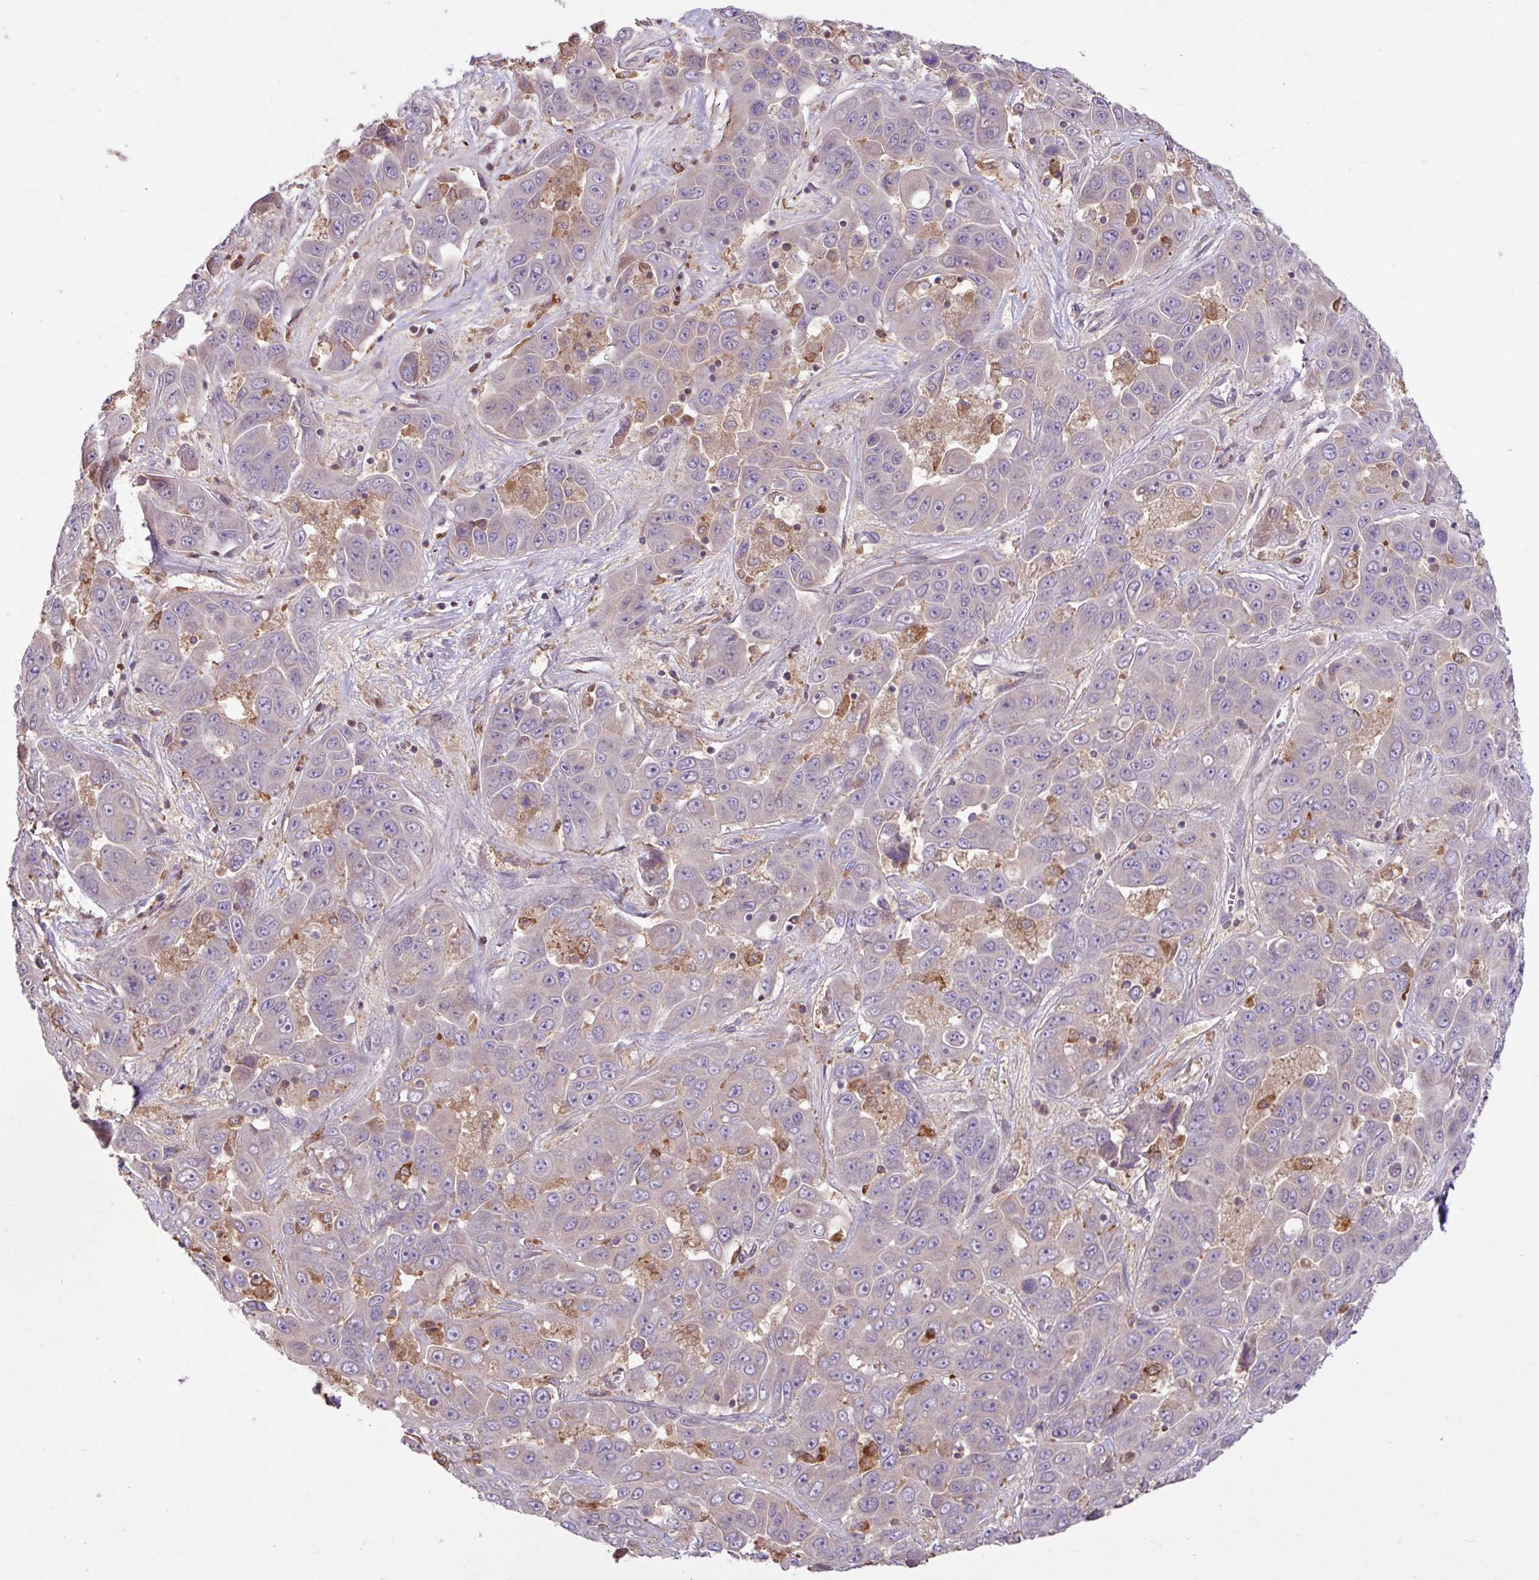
{"staining": {"intensity": "negative", "quantity": "none", "location": "none"}, "tissue": "liver cancer", "cell_type": "Tumor cells", "image_type": "cancer", "snomed": [{"axis": "morphology", "description": "Cholangiocarcinoma"}, {"axis": "topography", "description": "Liver"}], "caption": "Tumor cells are negative for protein expression in human liver cholangiocarcinoma.", "gene": "ARHGEF25", "patient": {"sex": "female", "age": 52}}